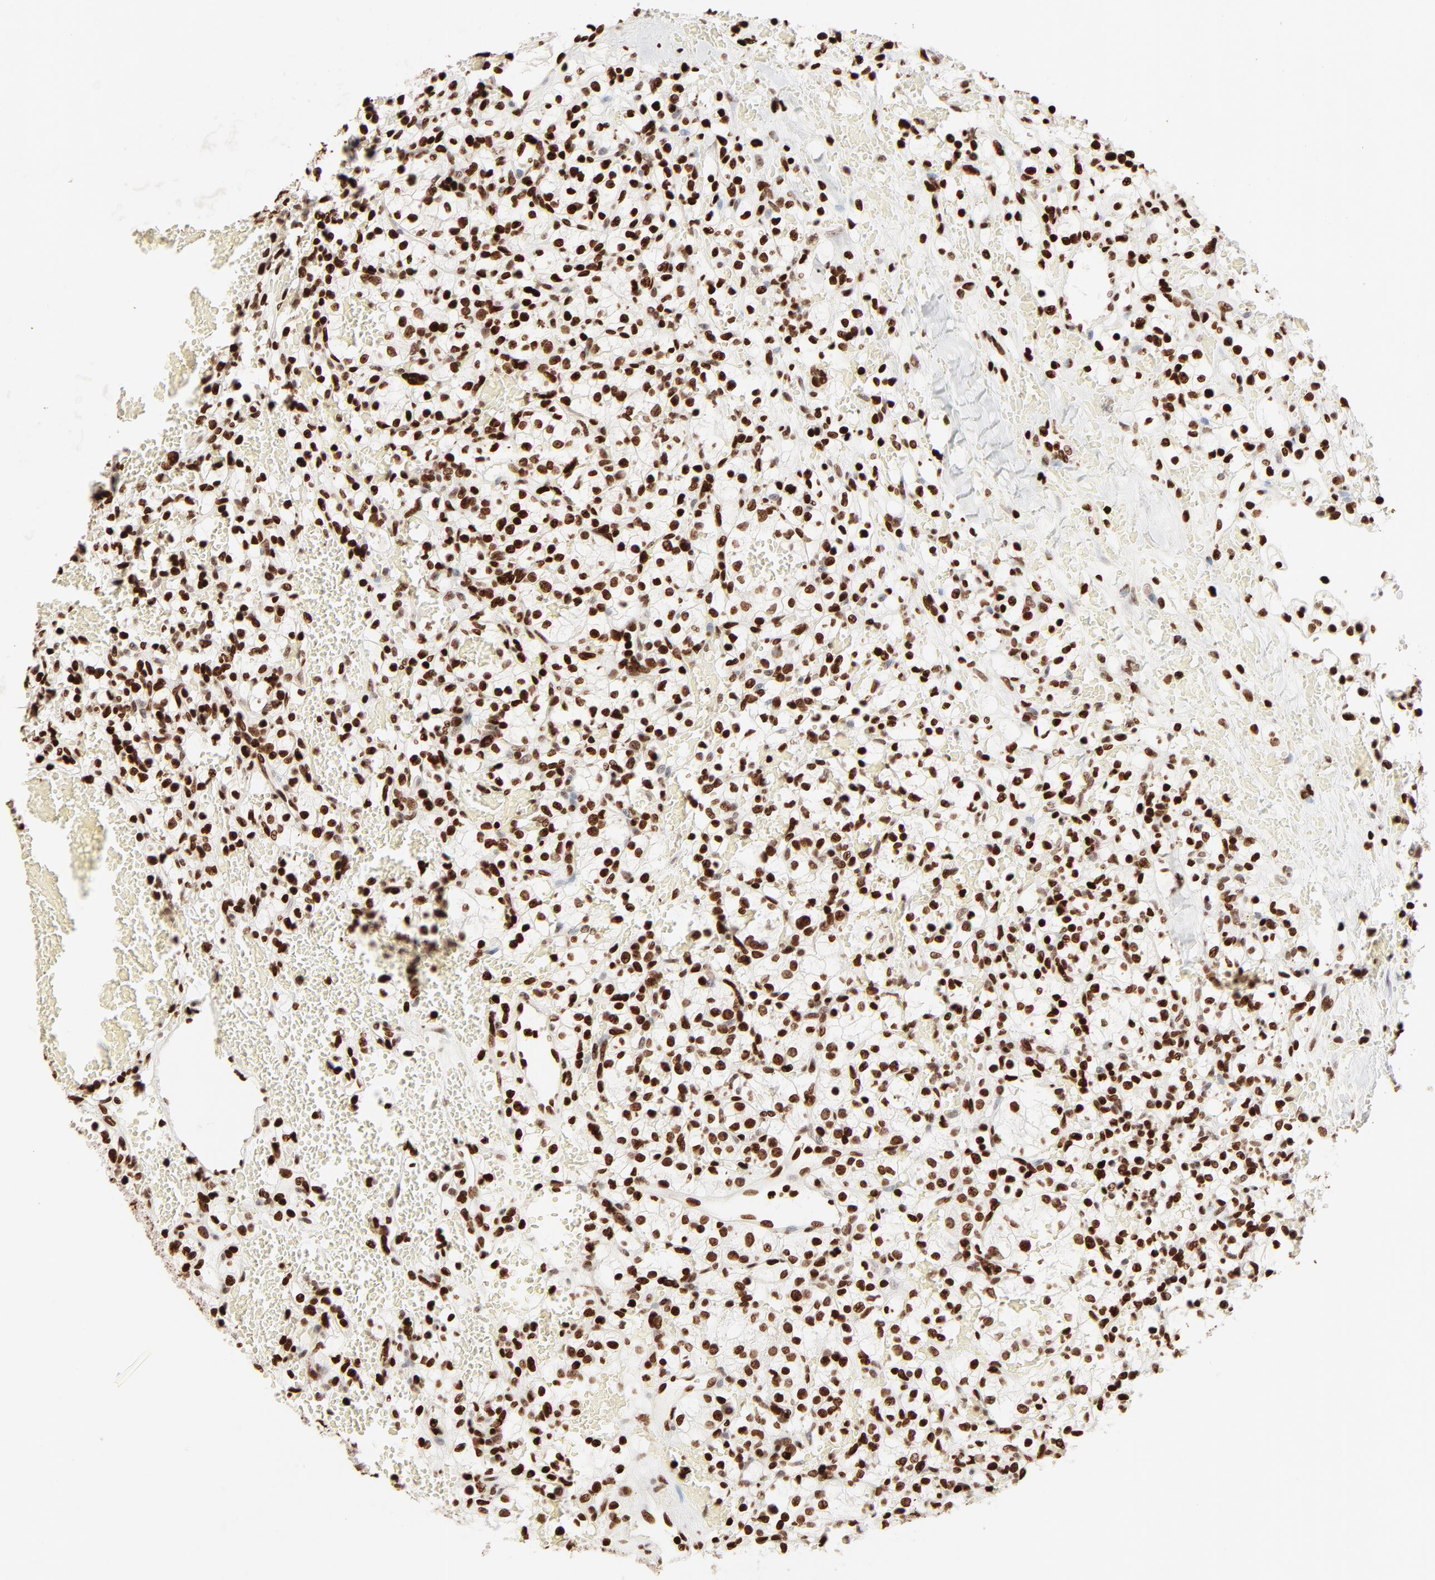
{"staining": {"intensity": "strong", "quantity": ">75%", "location": "nuclear"}, "tissue": "renal cancer", "cell_type": "Tumor cells", "image_type": "cancer", "snomed": [{"axis": "morphology", "description": "Adenocarcinoma, NOS"}, {"axis": "topography", "description": "Kidney"}], "caption": "Renal cancer (adenocarcinoma) tissue displays strong nuclear expression in approximately >75% of tumor cells", "gene": "HMGB2", "patient": {"sex": "female", "age": 60}}